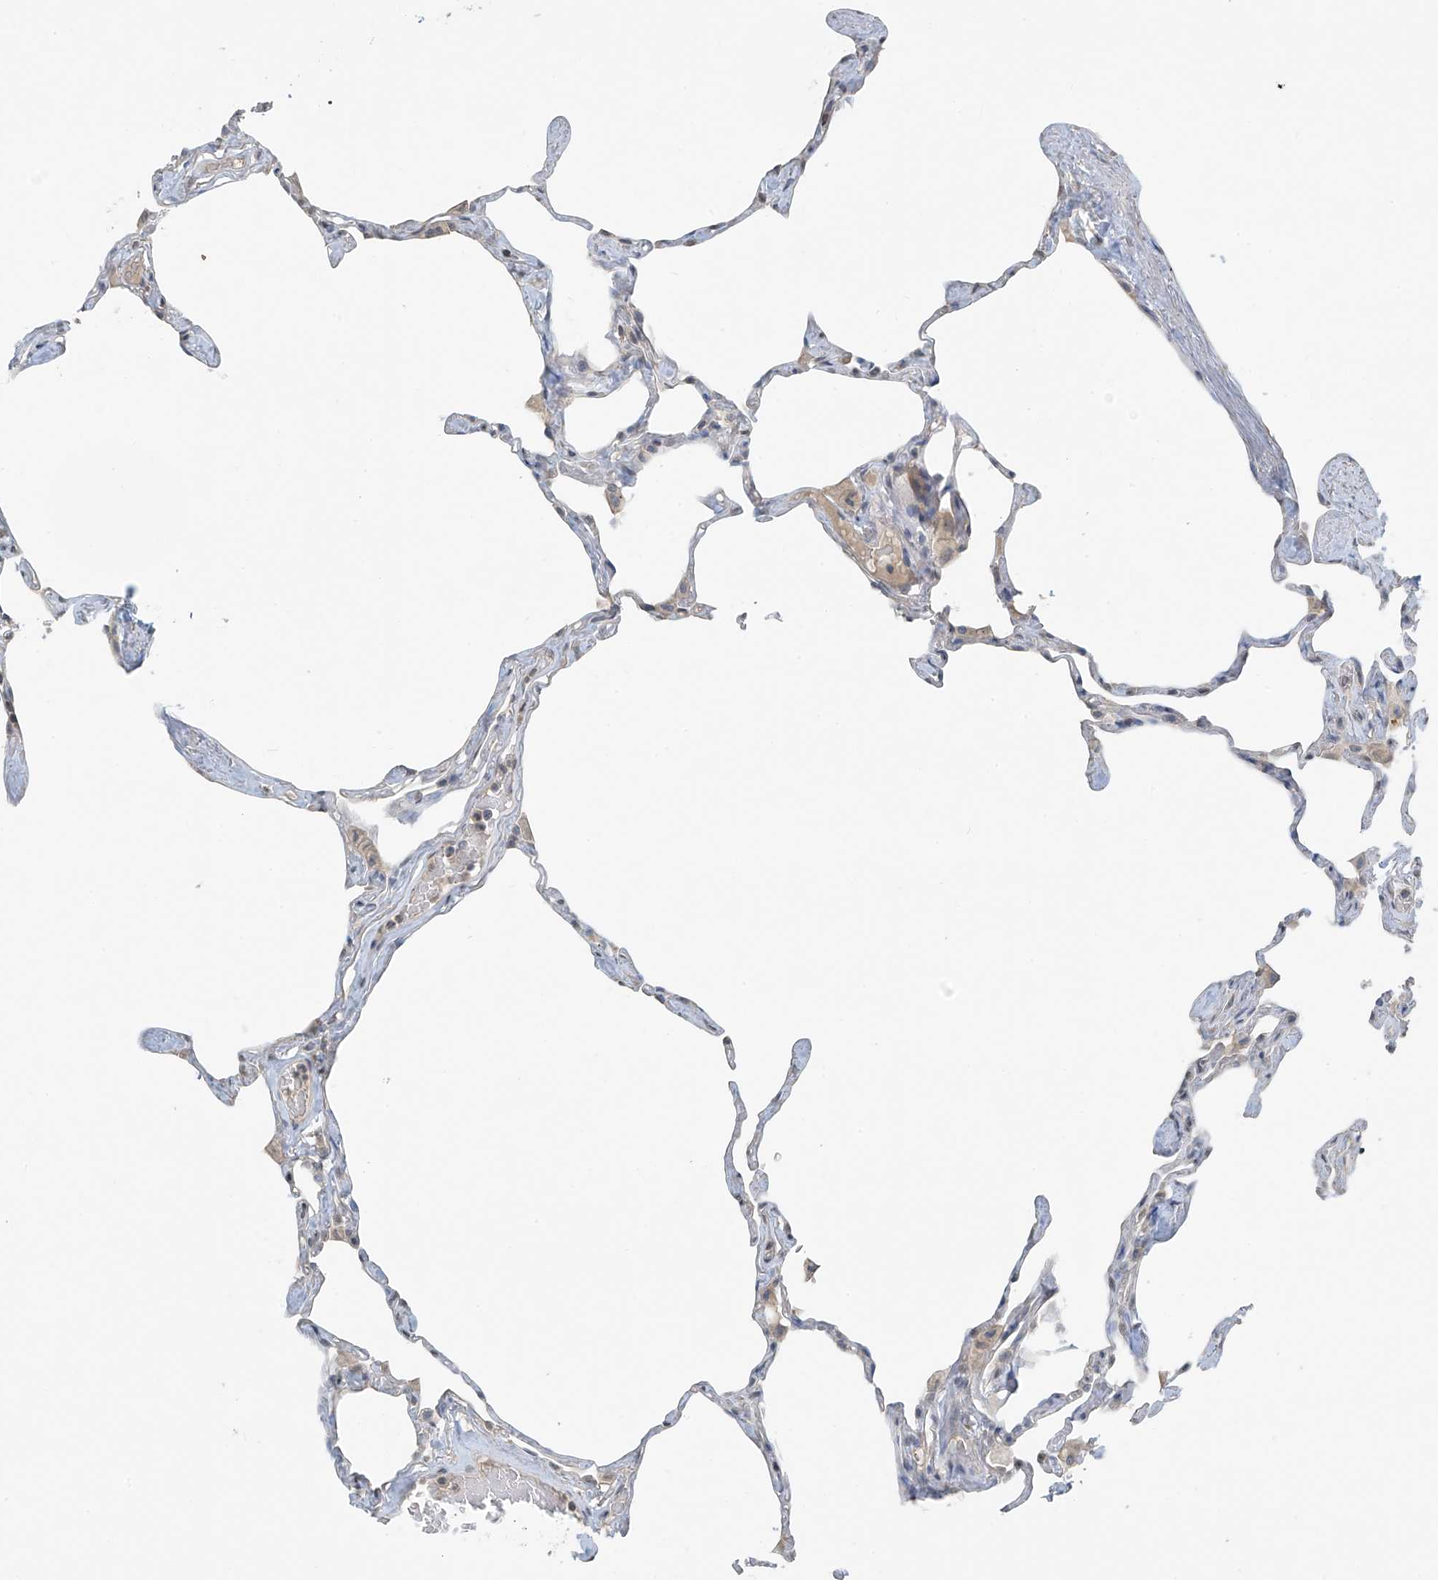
{"staining": {"intensity": "negative", "quantity": "none", "location": "none"}, "tissue": "lung", "cell_type": "Alveolar cells", "image_type": "normal", "snomed": [{"axis": "morphology", "description": "Normal tissue, NOS"}, {"axis": "topography", "description": "Lung"}], "caption": "DAB immunohistochemical staining of unremarkable lung exhibits no significant positivity in alveolar cells.", "gene": "HOXA11", "patient": {"sex": "male", "age": 65}}